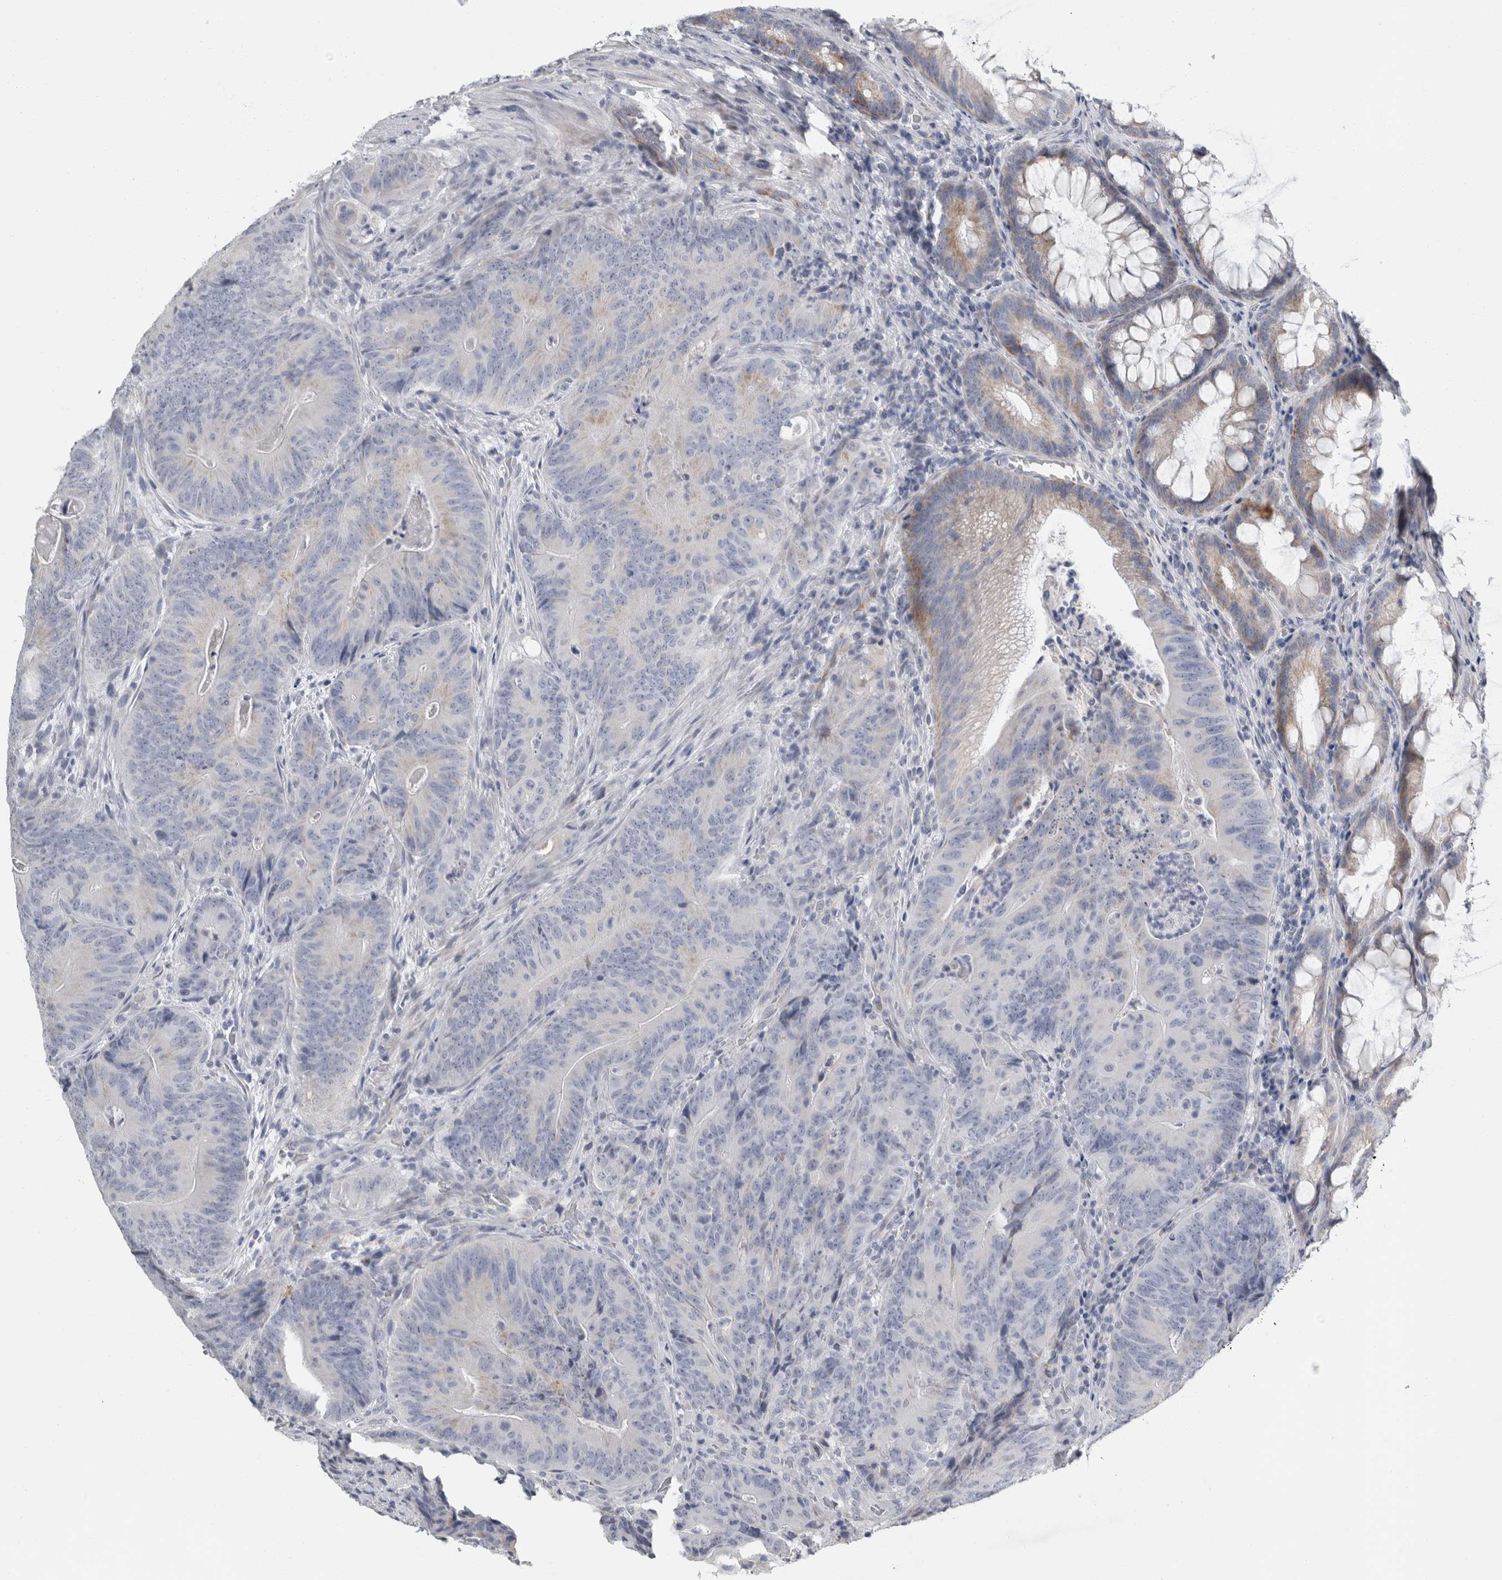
{"staining": {"intensity": "moderate", "quantity": "<25%", "location": "cytoplasmic/membranous"}, "tissue": "colorectal cancer", "cell_type": "Tumor cells", "image_type": "cancer", "snomed": [{"axis": "morphology", "description": "Normal tissue, NOS"}, {"axis": "topography", "description": "Colon"}], "caption": "Colorectal cancer stained with DAB (3,3'-diaminobenzidine) IHC demonstrates low levels of moderate cytoplasmic/membranous positivity in about <25% of tumor cells.", "gene": "FXYD7", "patient": {"sex": "female", "age": 82}}